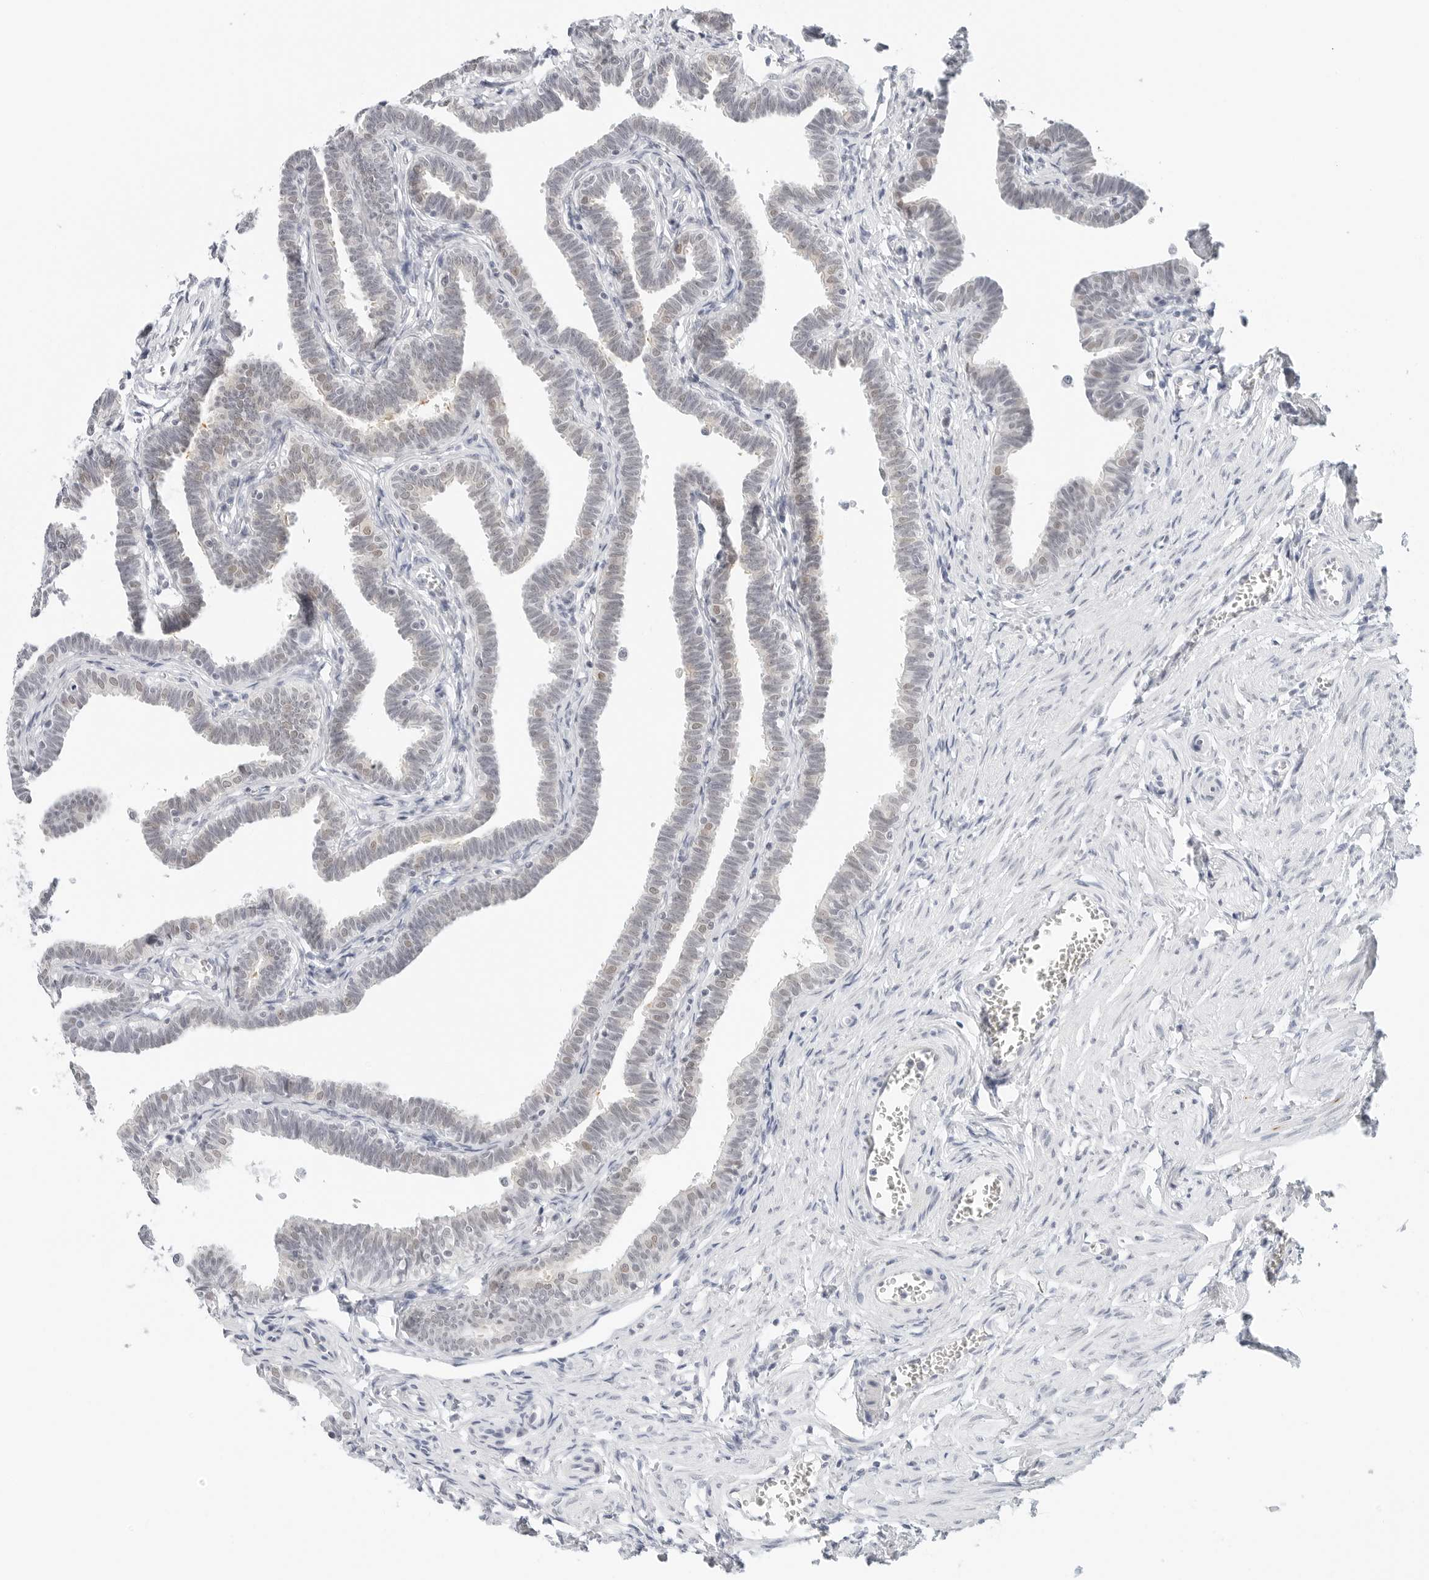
{"staining": {"intensity": "weak", "quantity": "25%-75%", "location": "nuclear"}, "tissue": "fallopian tube", "cell_type": "Glandular cells", "image_type": "normal", "snomed": [{"axis": "morphology", "description": "Normal tissue, NOS"}, {"axis": "topography", "description": "Fallopian tube"}, {"axis": "topography", "description": "Ovary"}], "caption": "Immunohistochemistry (DAB) staining of benign human fallopian tube displays weak nuclear protein staining in about 25%-75% of glandular cells. (DAB (3,3'-diaminobenzidine) IHC with brightfield microscopy, high magnification).", "gene": "TSEN2", "patient": {"sex": "female", "age": 23}}